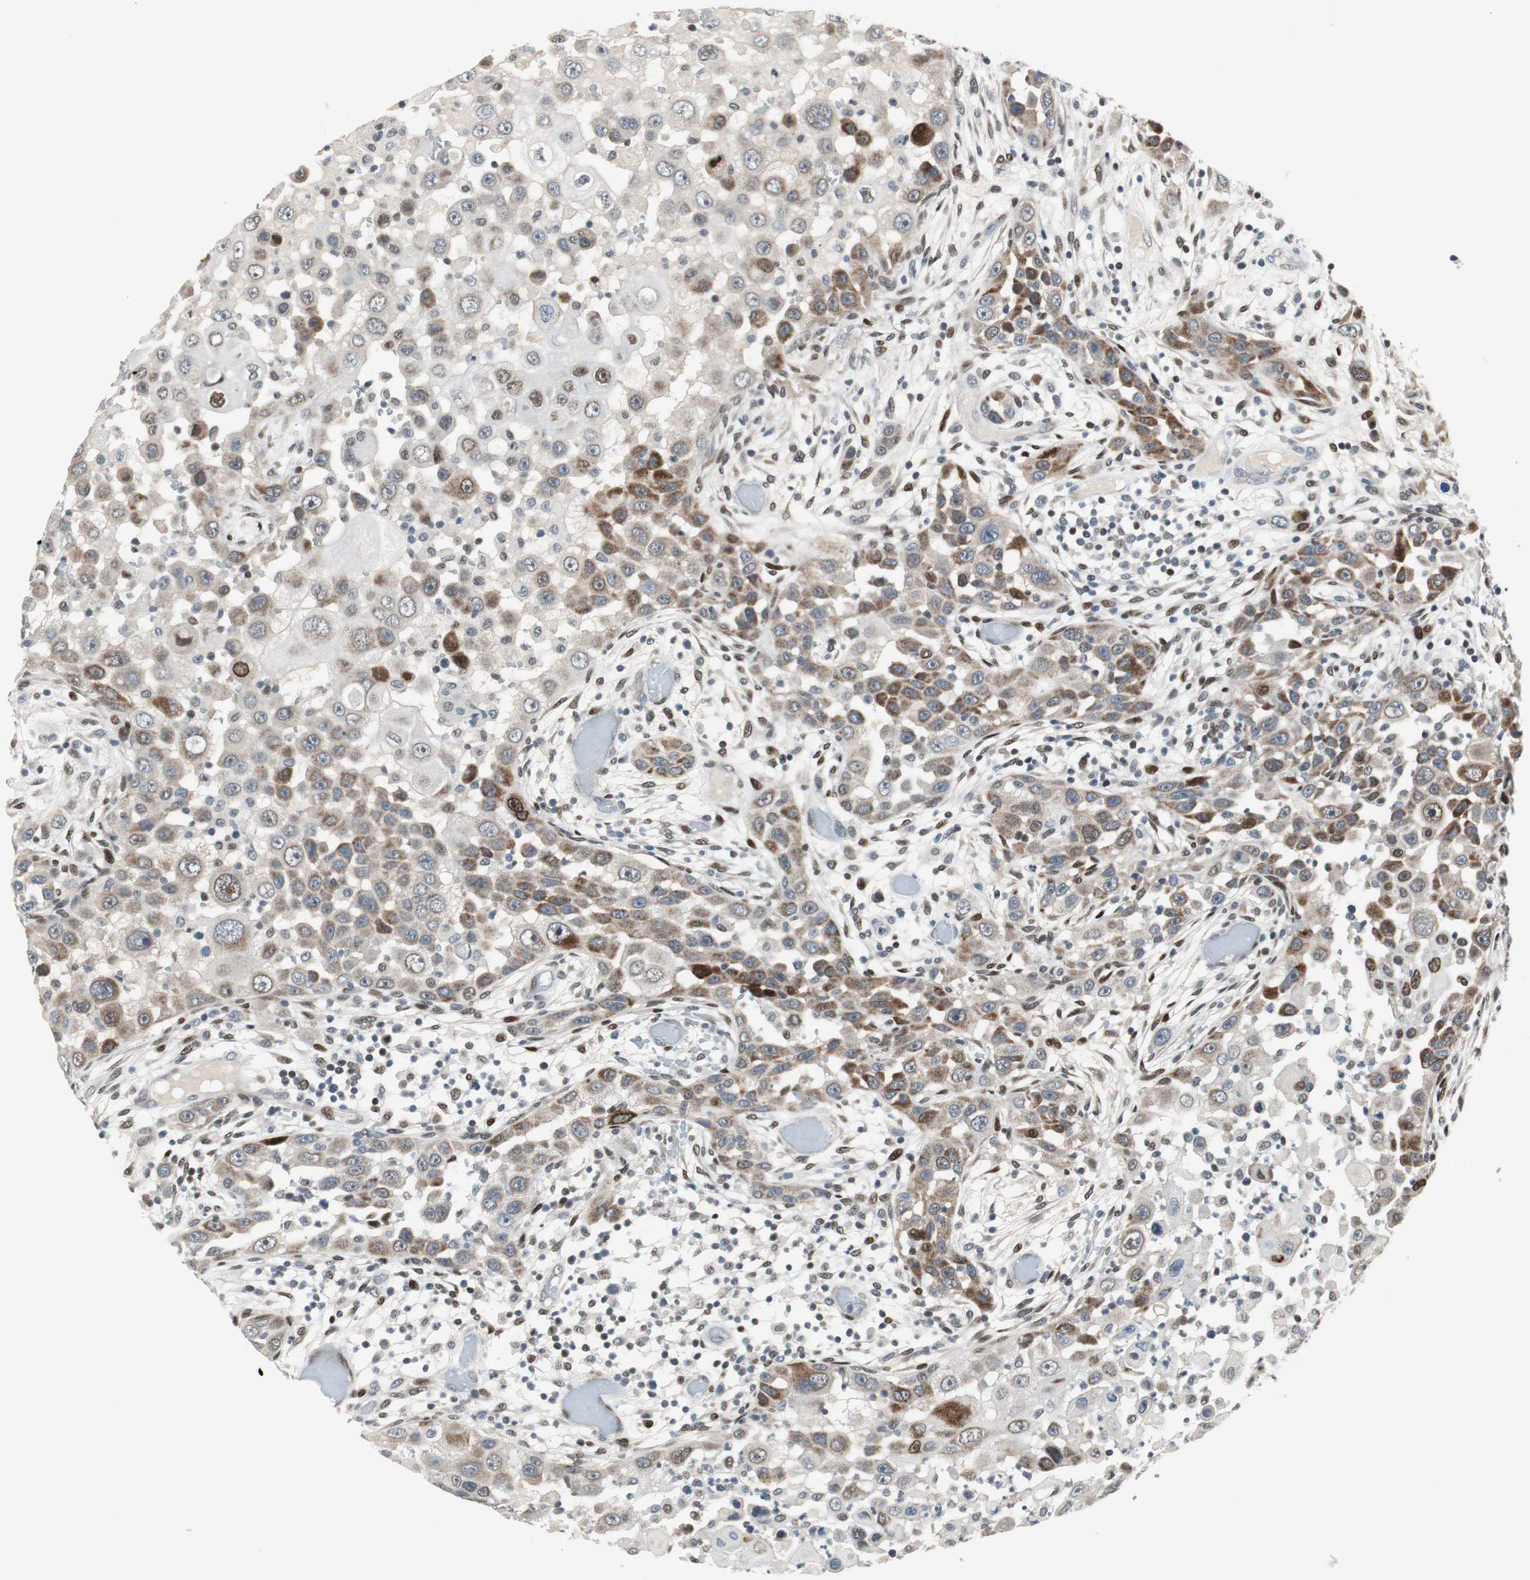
{"staining": {"intensity": "moderate", "quantity": ">75%", "location": "cytoplasmic/membranous"}, "tissue": "head and neck cancer", "cell_type": "Tumor cells", "image_type": "cancer", "snomed": [{"axis": "morphology", "description": "Carcinoma, NOS"}, {"axis": "topography", "description": "Head-Neck"}], "caption": "IHC (DAB (3,3'-diaminobenzidine)) staining of carcinoma (head and neck) demonstrates moderate cytoplasmic/membranous protein expression in about >75% of tumor cells.", "gene": "AJUBA", "patient": {"sex": "male", "age": 87}}